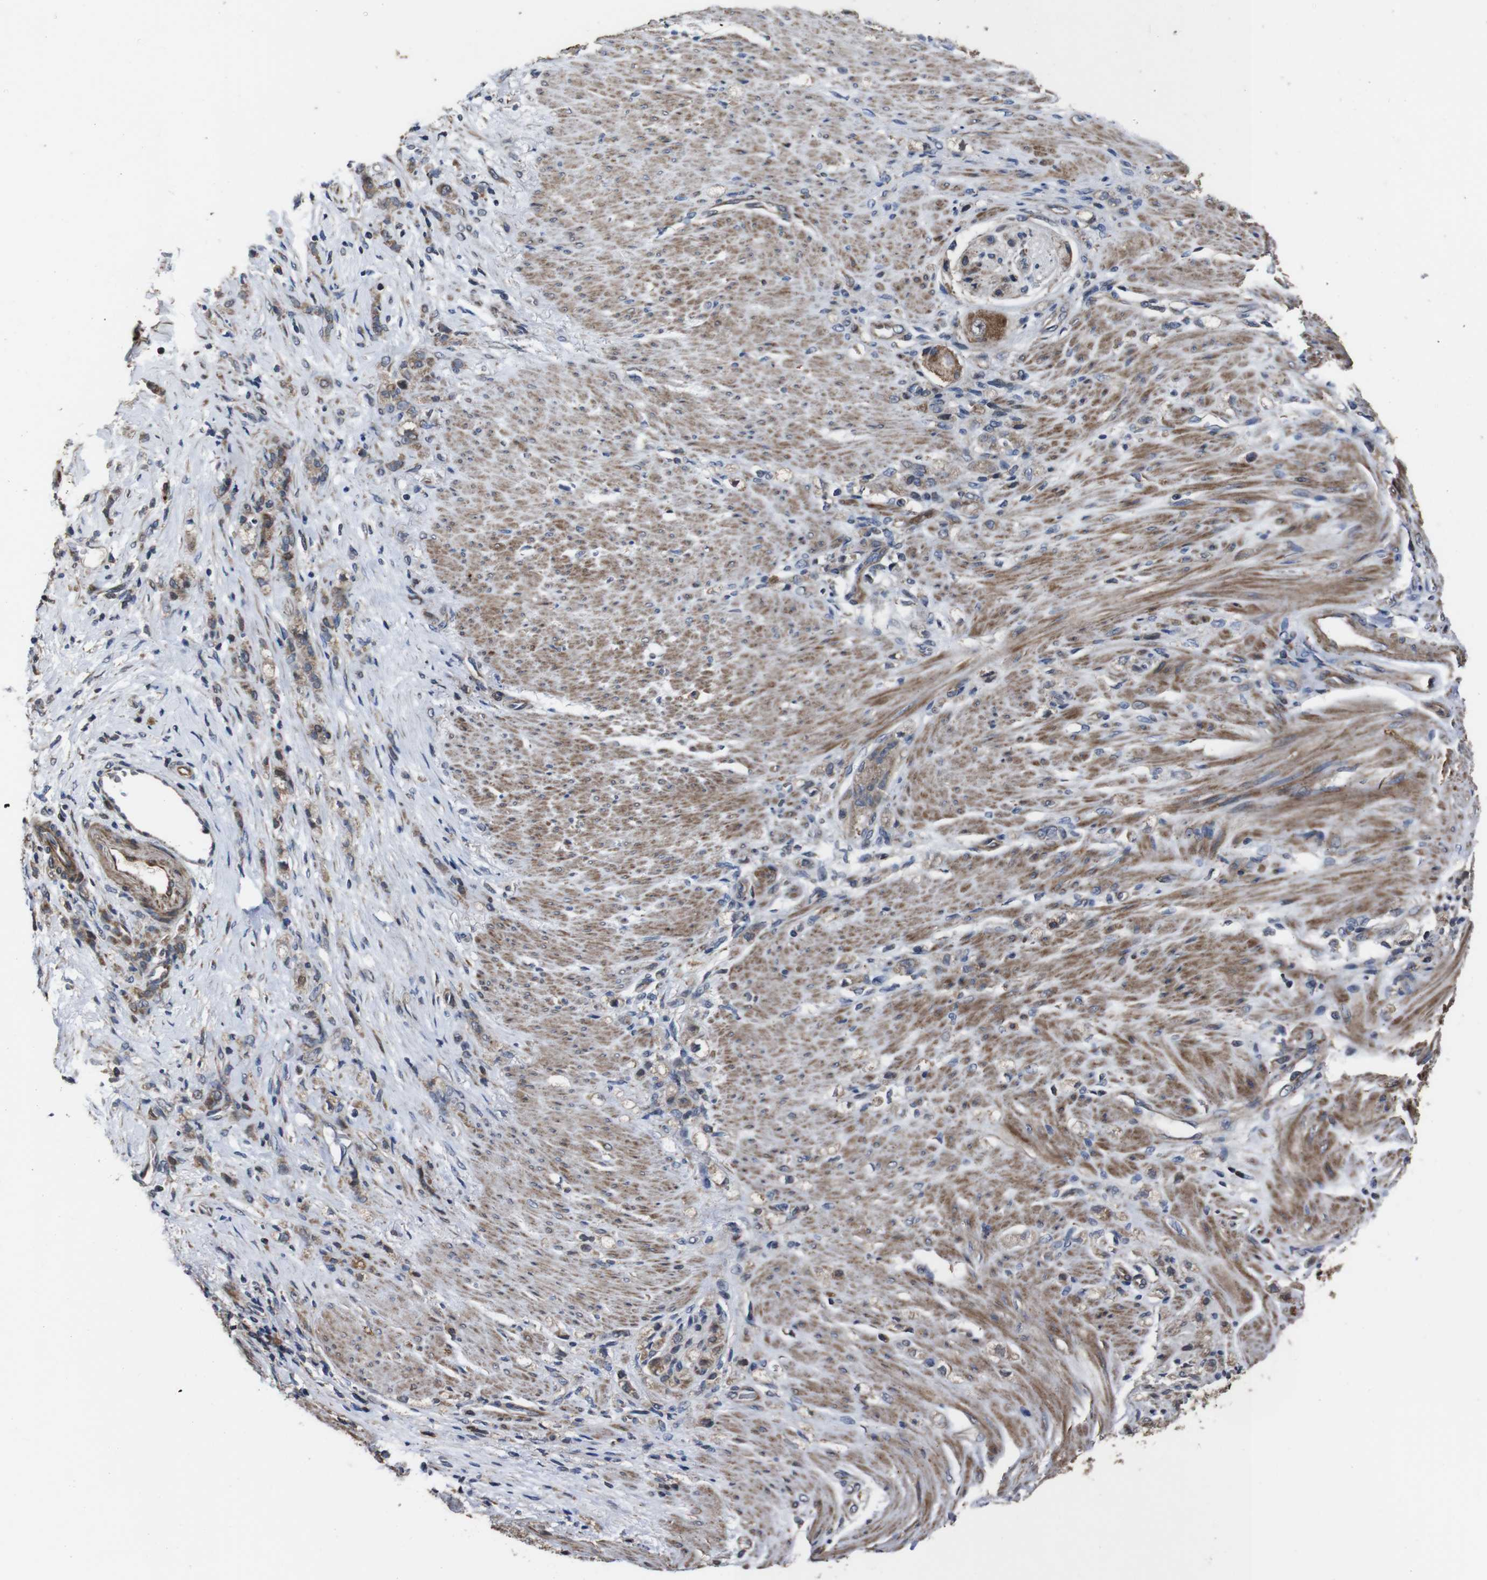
{"staining": {"intensity": "moderate", "quantity": ">75%", "location": "cytoplasmic/membranous"}, "tissue": "stomach cancer", "cell_type": "Tumor cells", "image_type": "cancer", "snomed": [{"axis": "morphology", "description": "Adenocarcinoma, NOS"}, {"axis": "topography", "description": "Stomach"}], "caption": "Immunohistochemistry (IHC) histopathology image of neoplastic tissue: stomach adenocarcinoma stained using immunohistochemistry (IHC) displays medium levels of moderate protein expression localized specifically in the cytoplasmic/membranous of tumor cells, appearing as a cytoplasmic/membranous brown color.", "gene": "SNN", "patient": {"sex": "male", "age": 82}}